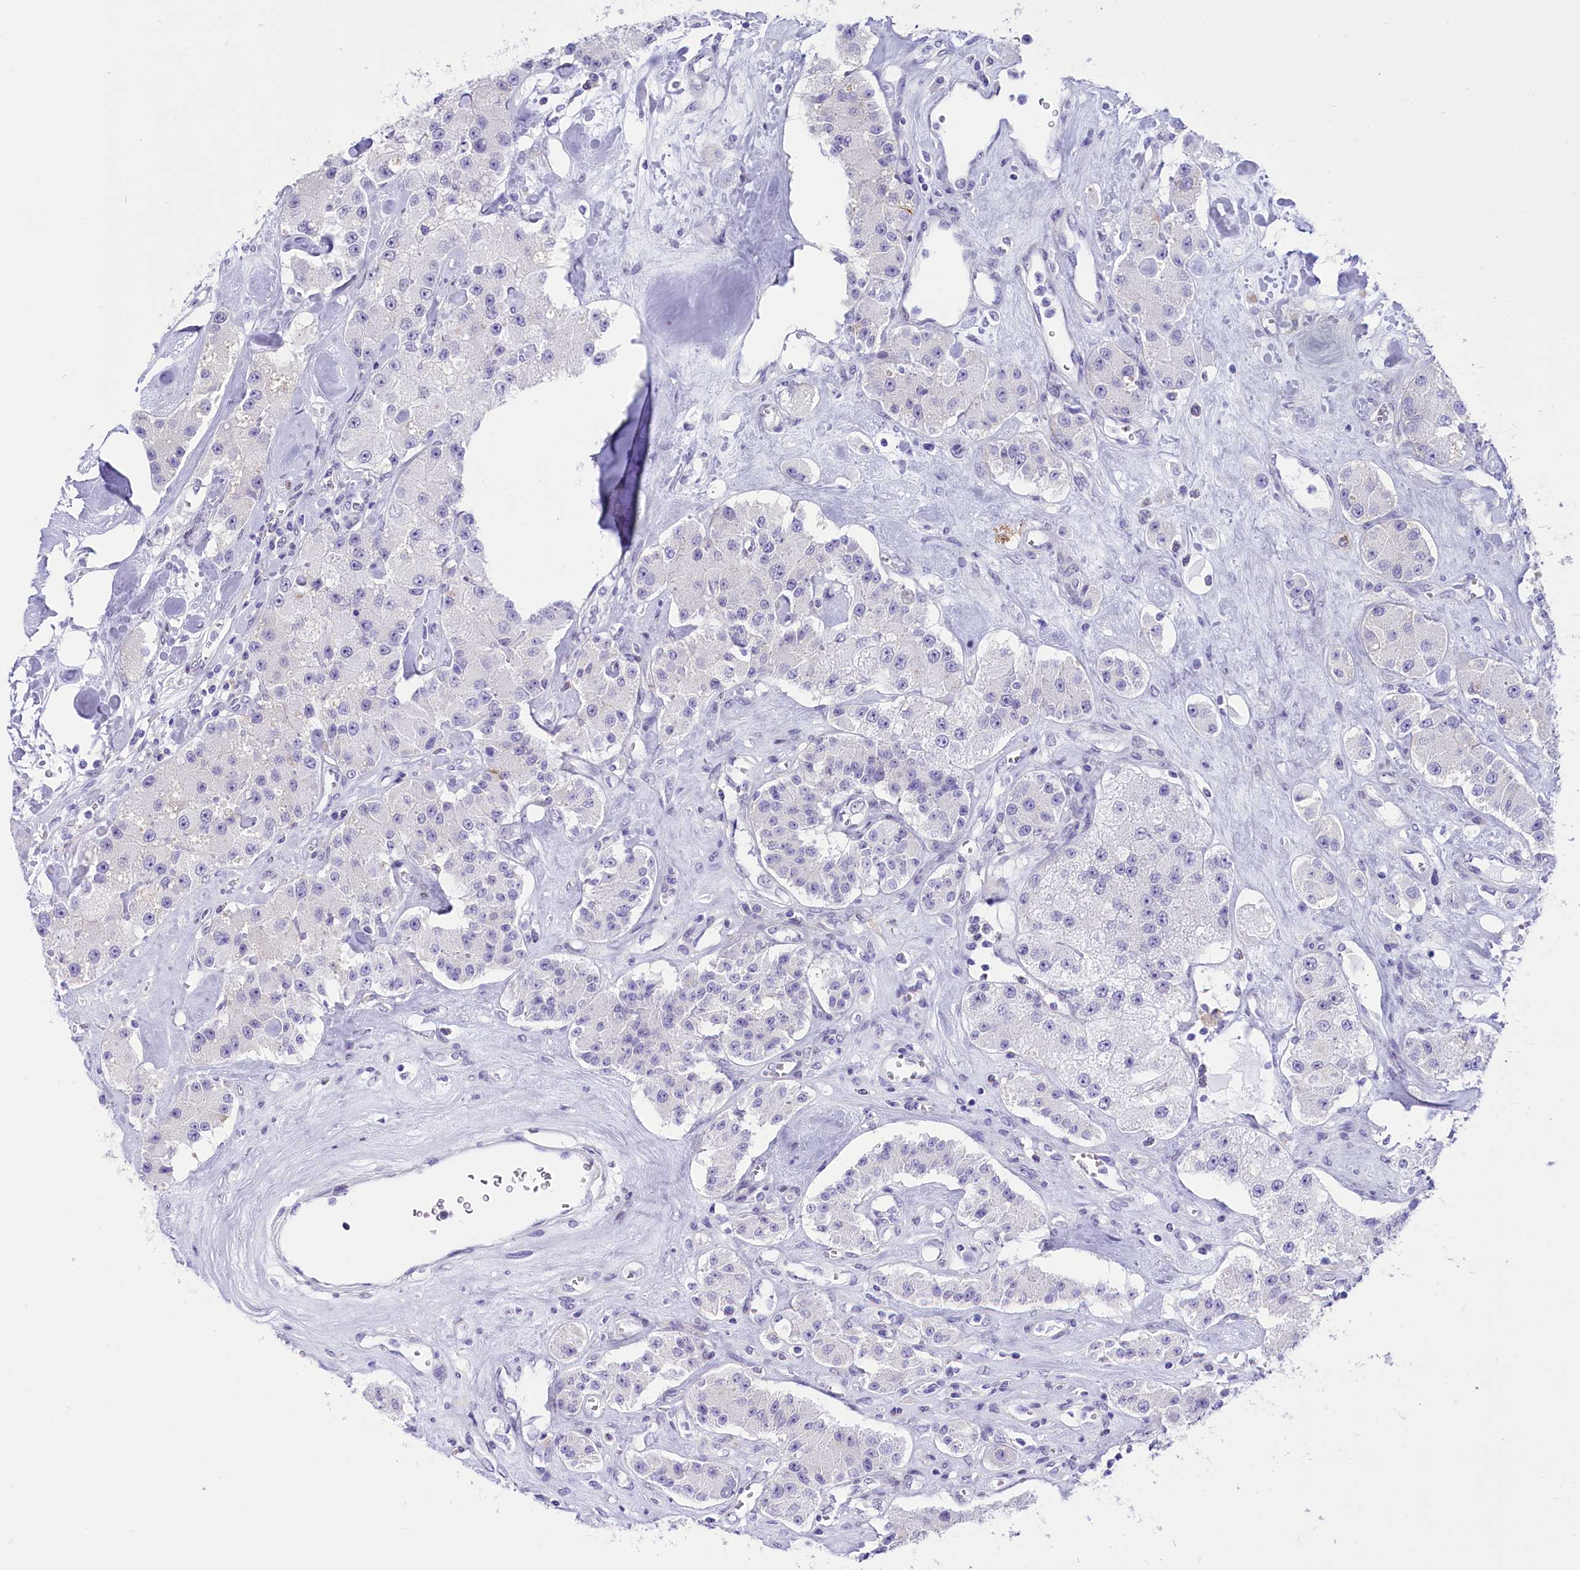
{"staining": {"intensity": "negative", "quantity": "none", "location": "none"}, "tissue": "carcinoid", "cell_type": "Tumor cells", "image_type": "cancer", "snomed": [{"axis": "morphology", "description": "Carcinoid, malignant, NOS"}, {"axis": "topography", "description": "Pancreas"}], "caption": "Tumor cells show no significant protein positivity in malignant carcinoid. The staining is performed using DAB (3,3'-diaminobenzidine) brown chromogen with nuclei counter-stained in using hematoxylin.", "gene": "RPS6KB1", "patient": {"sex": "male", "age": 41}}